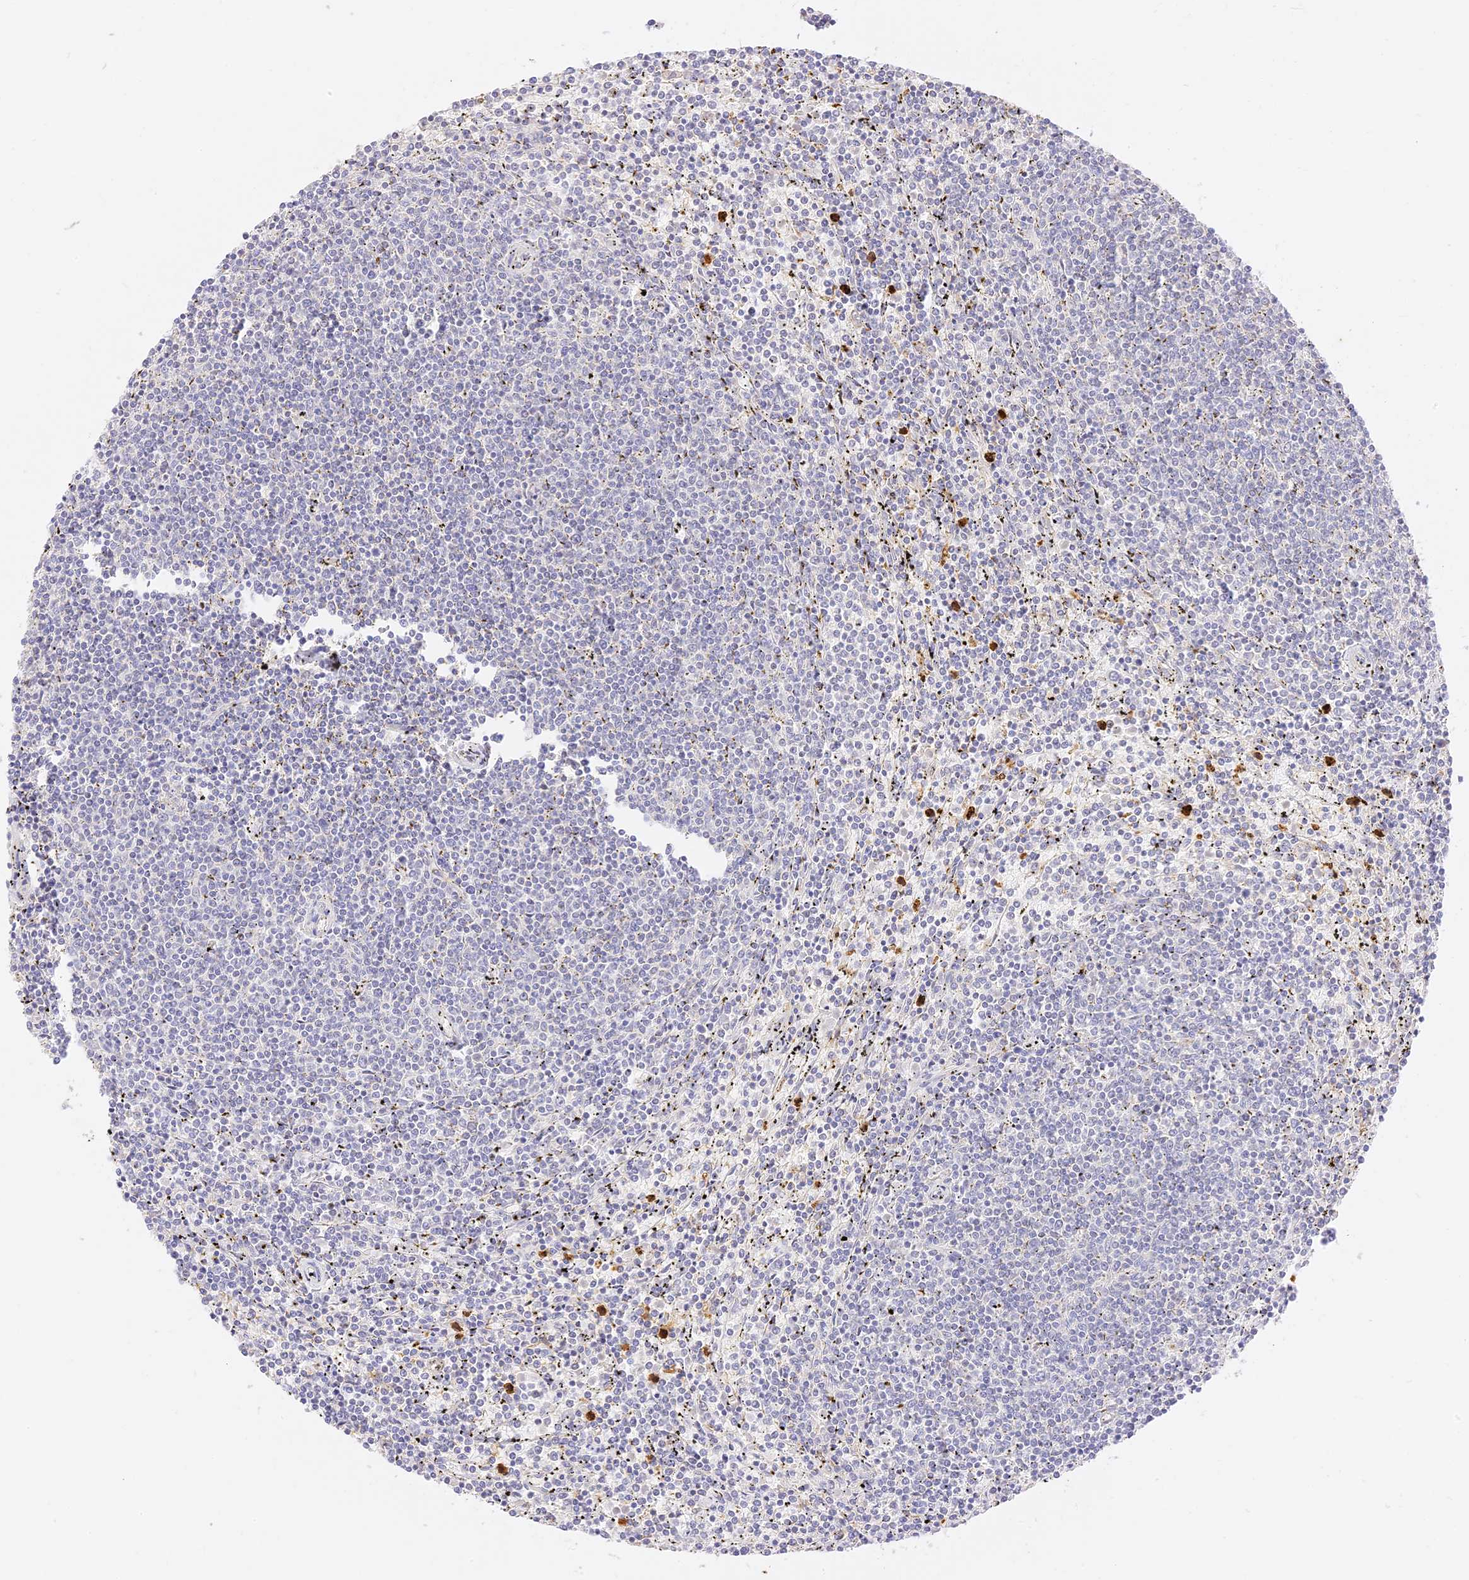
{"staining": {"intensity": "negative", "quantity": "none", "location": "none"}, "tissue": "lymphoma", "cell_type": "Tumor cells", "image_type": "cancer", "snomed": [{"axis": "morphology", "description": "Malignant lymphoma, non-Hodgkin's type, Low grade"}, {"axis": "topography", "description": "Spleen"}], "caption": "High power microscopy micrograph of an IHC histopathology image of lymphoma, revealing no significant expression in tumor cells.", "gene": "LRRC15", "patient": {"sex": "female", "age": 50}}